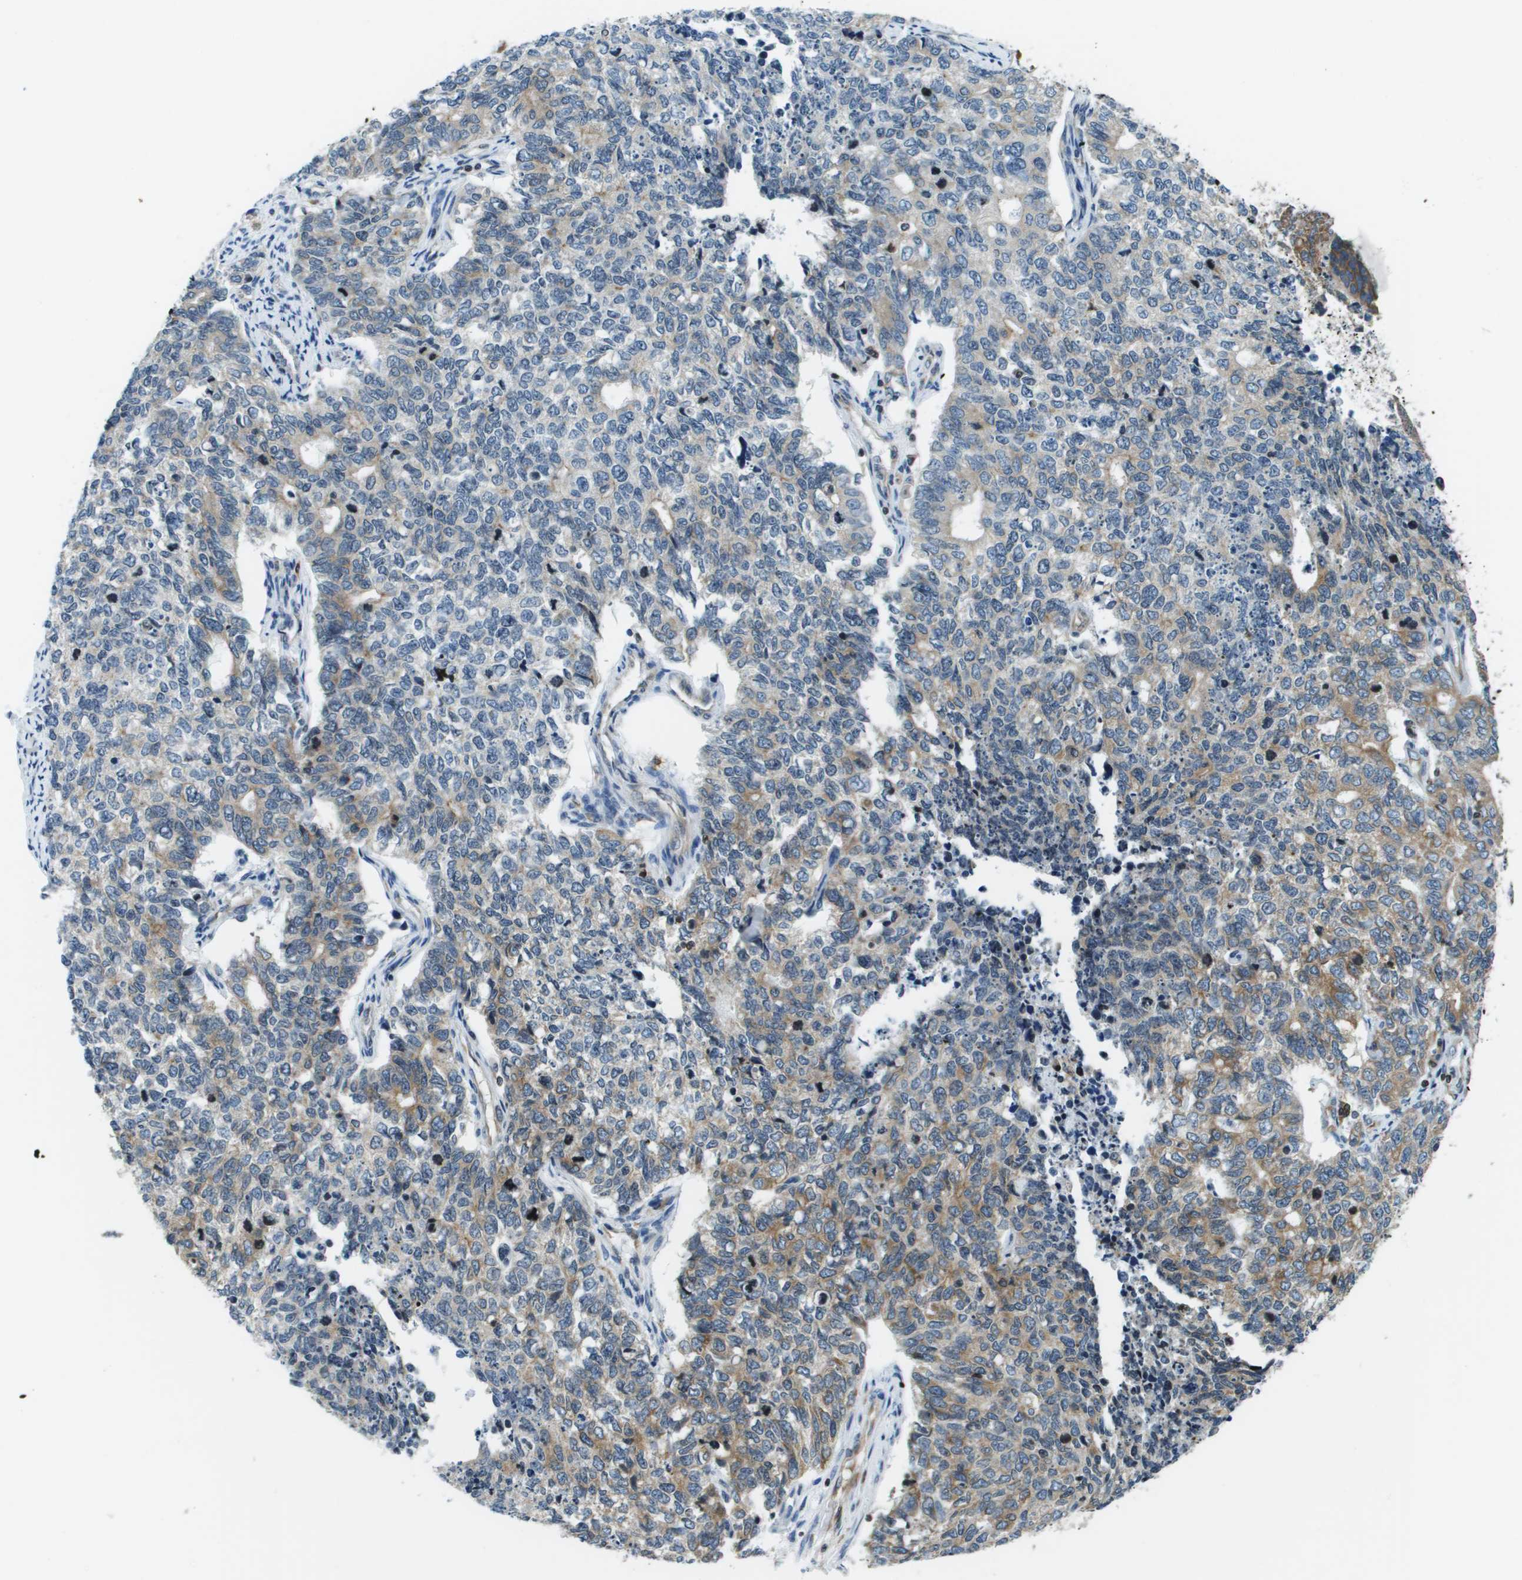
{"staining": {"intensity": "moderate", "quantity": "25%-75%", "location": "cytoplasmic/membranous"}, "tissue": "cervical cancer", "cell_type": "Tumor cells", "image_type": "cancer", "snomed": [{"axis": "morphology", "description": "Squamous cell carcinoma, NOS"}, {"axis": "topography", "description": "Cervix"}], "caption": "Immunohistochemistry of human squamous cell carcinoma (cervical) displays medium levels of moderate cytoplasmic/membranous positivity in about 25%-75% of tumor cells. (Brightfield microscopy of DAB IHC at high magnification).", "gene": "ESYT1", "patient": {"sex": "female", "age": 63}}